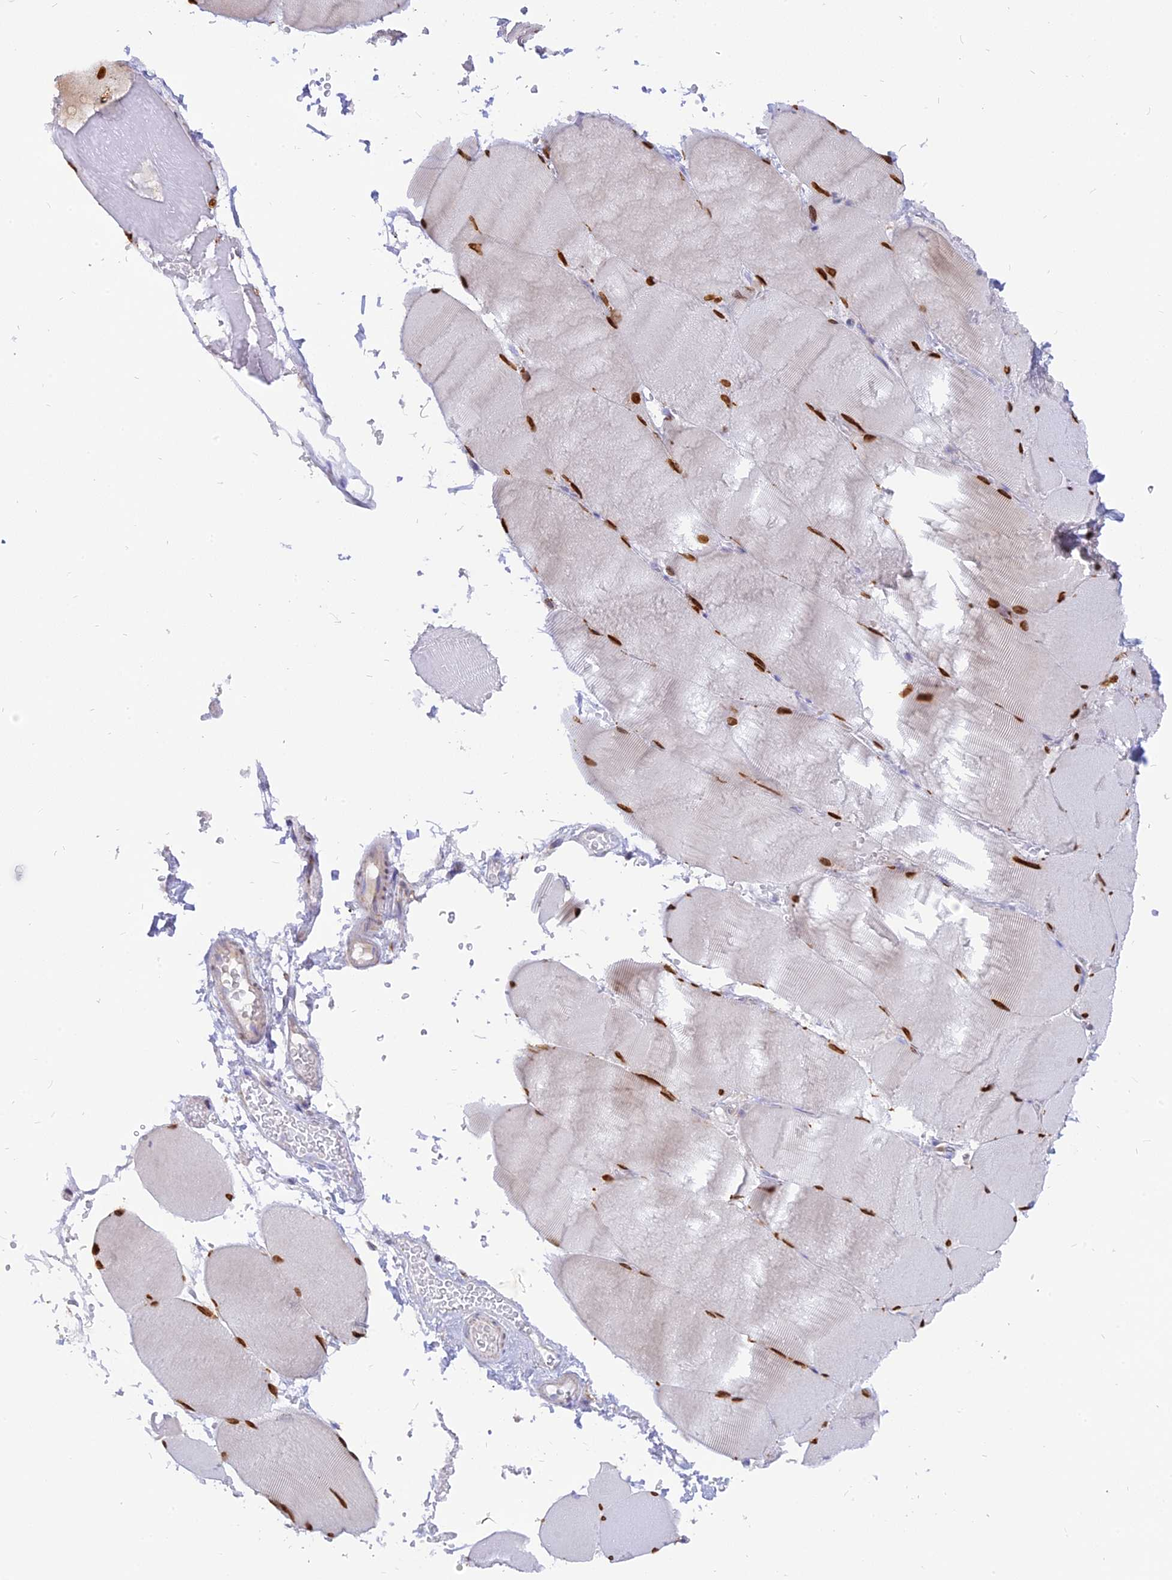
{"staining": {"intensity": "strong", "quantity": "25%-75%", "location": "nuclear"}, "tissue": "skeletal muscle", "cell_type": "Myocytes", "image_type": "normal", "snomed": [{"axis": "morphology", "description": "Normal tissue, NOS"}, {"axis": "topography", "description": "Skeletal muscle"}, {"axis": "topography", "description": "Head-Neck"}], "caption": "Protein staining shows strong nuclear positivity in approximately 25%-75% of myocytes in normal skeletal muscle.", "gene": "CENPV", "patient": {"sex": "male", "age": 66}}